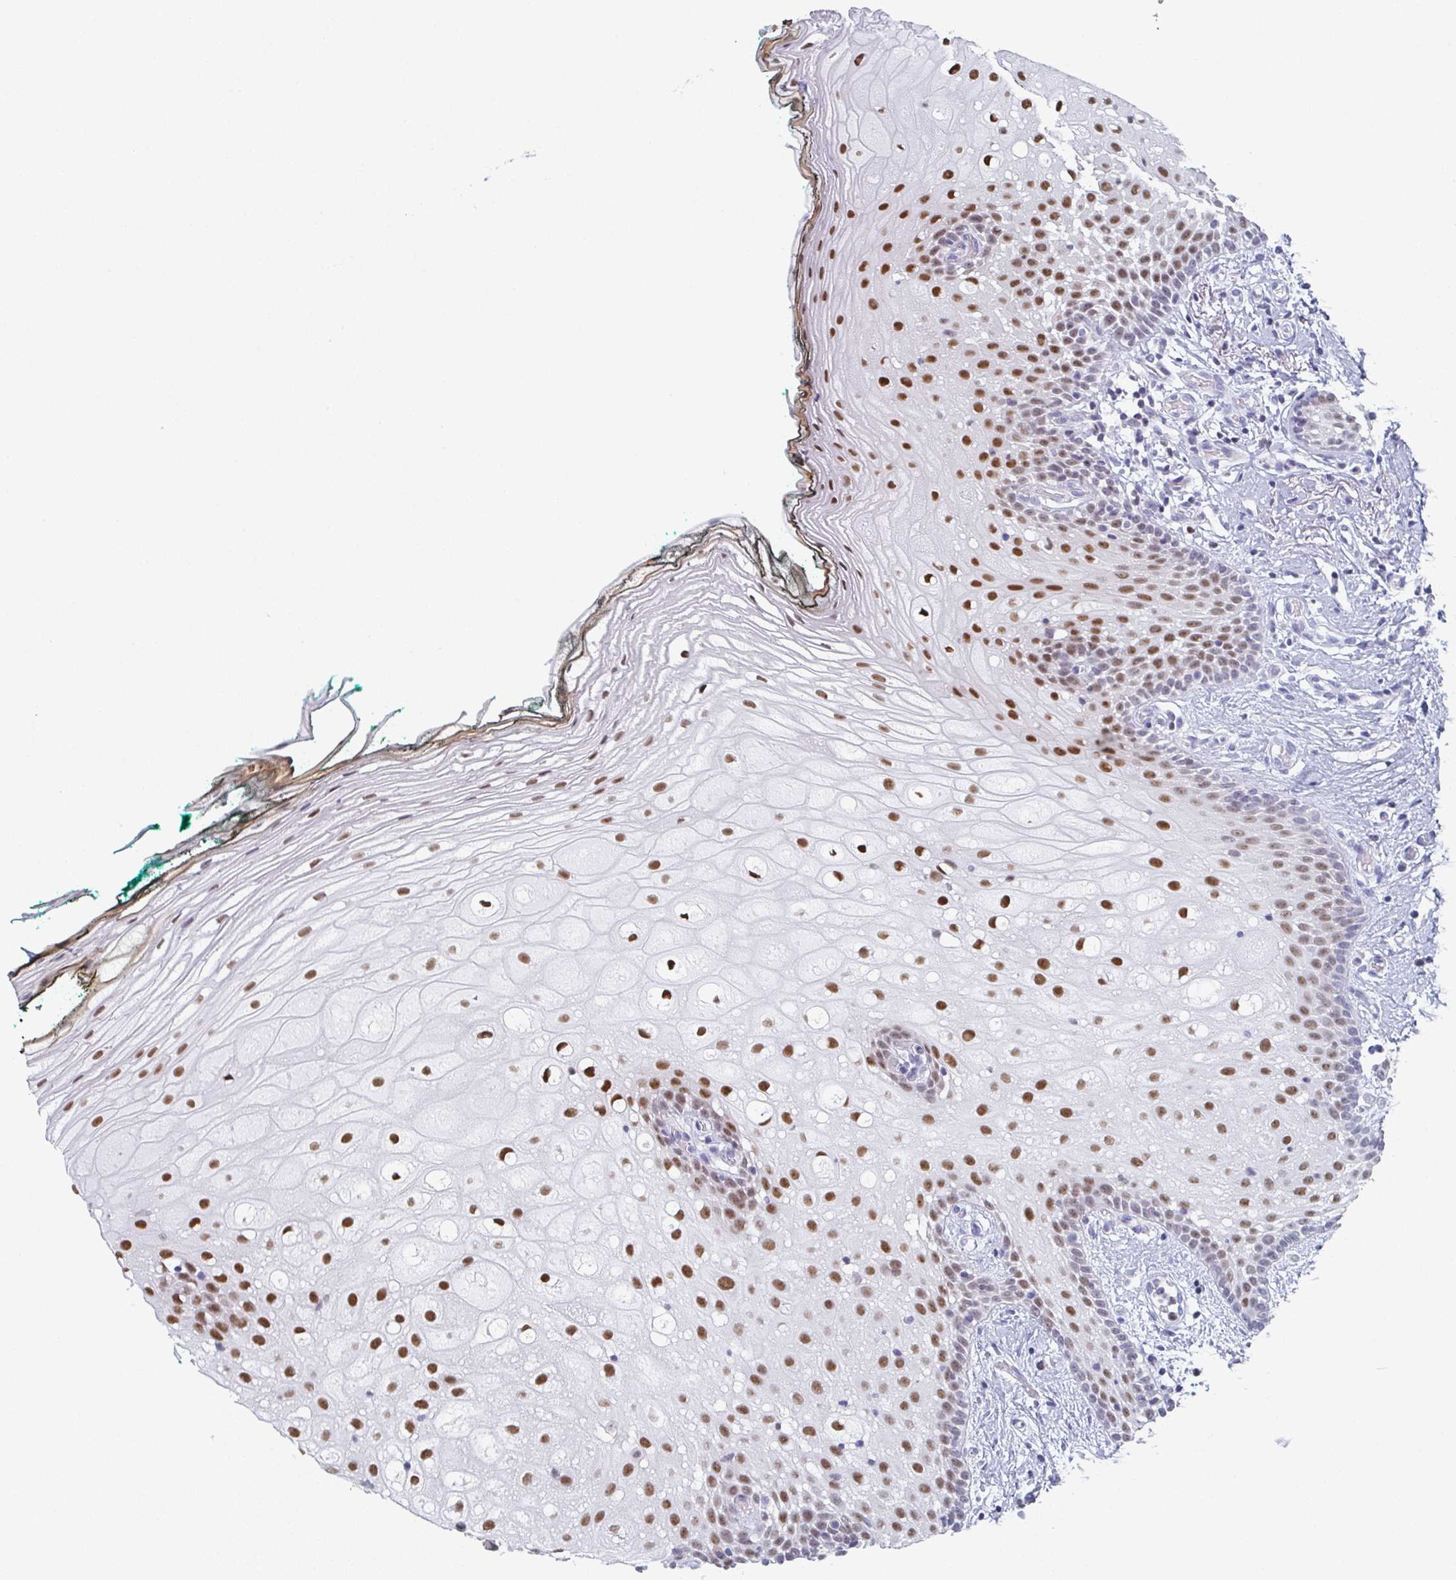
{"staining": {"intensity": "moderate", "quantity": ">75%", "location": "nuclear"}, "tissue": "oral mucosa", "cell_type": "Squamous epithelial cells", "image_type": "normal", "snomed": [{"axis": "morphology", "description": "Normal tissue, NOS"}, {"axis": "topography", "description": "Oral tissue"}], "caption": "Squamous epithelial cells demonstrate medium levels of moderate nuclear expression in approximately >75% of cells in benign oral mucosa.", "gene": "PYCR3", "patient": {"sex": "female", "age": 83}}